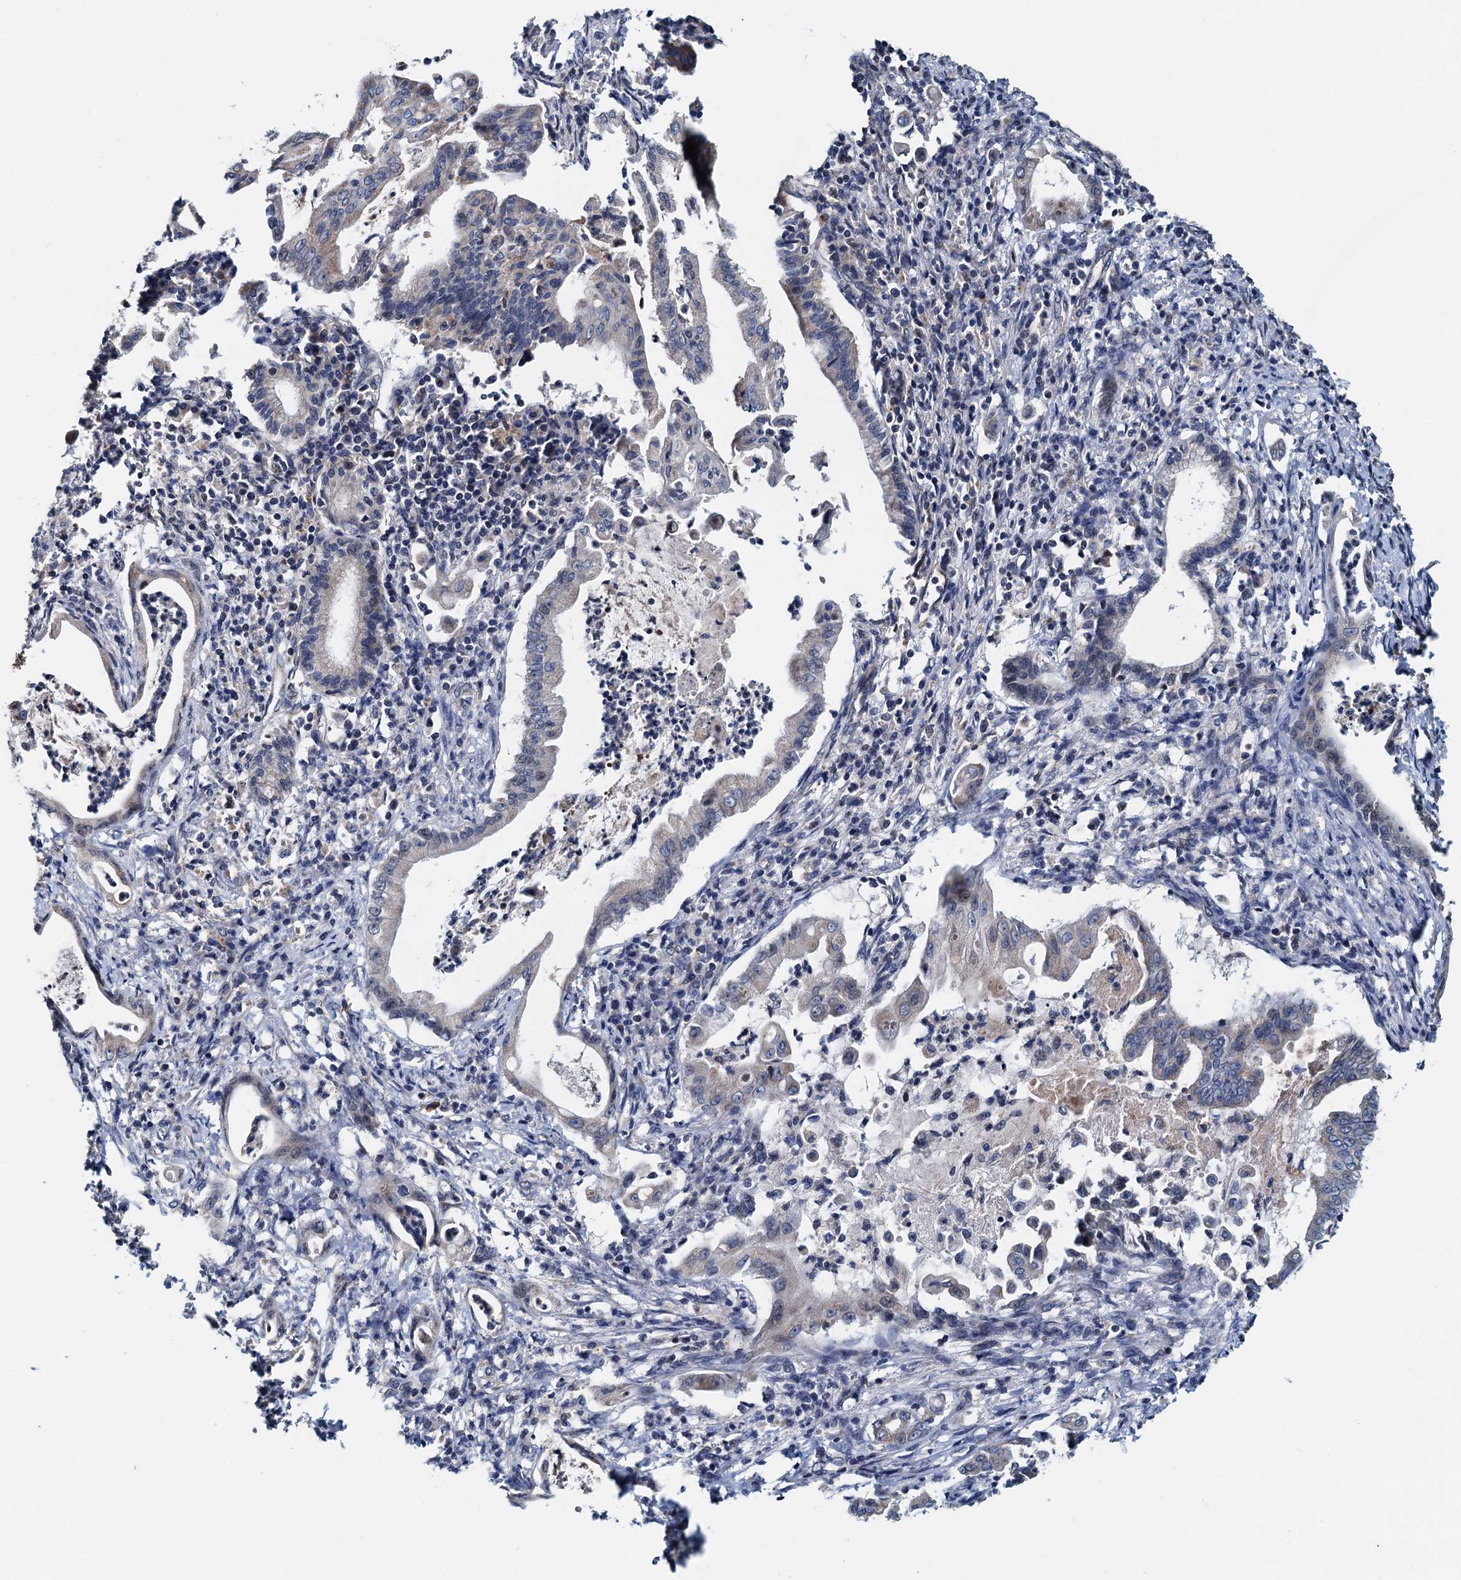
{"staining": {"intensity": "weak", "quantity": "<25%", "location": "cytoplasmic/membranous"}, "tissue": "pancreatic cancer", "cell_type": "Tumor cells", "image_type": "cancer", "snomed": [{"axis": "morphology", "description": "Adenocarcinoma, NOS"}, {"axis": "topography", "description": "Pancreas"}], "caption": "IHC image of adenocarcinoma (pancreatic) stained for a protein (brown), which reveals no staining in tumor cells.", "gene": "MCMBP", "patient": {"sex": "female", "age": 55}}